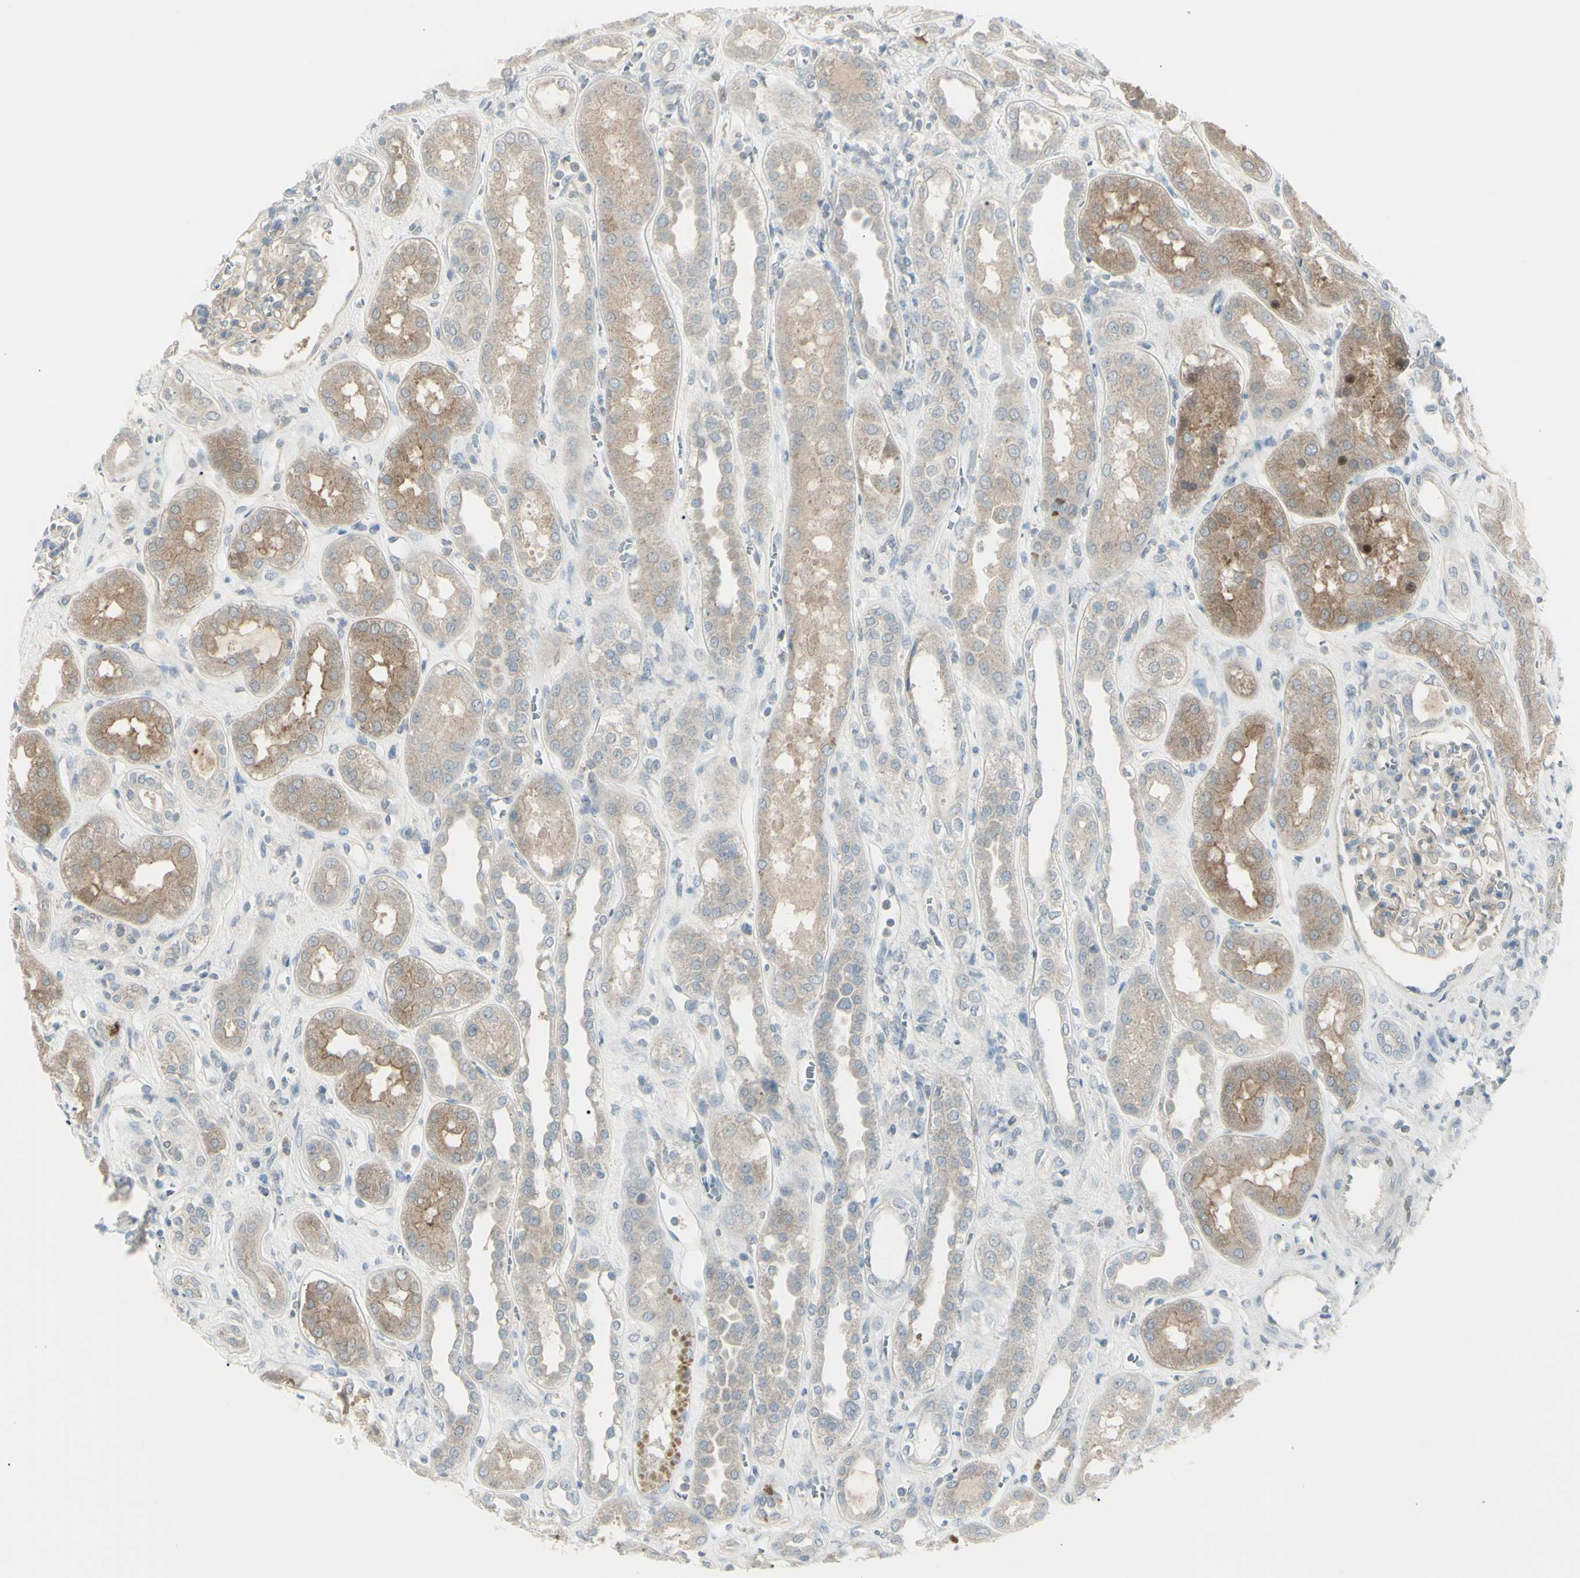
{"staining": {"intensity": "weak", "quantity": ">75%", "location": "cytoplasmic/membranous"}, "tissue": "kidney", "cell_type": "Cells in glomeruli", "image_type": "normal", "snomed": [{"axis": "morphology", "description": "Normal tissue, NOS"}, {"axis": "topography", "description": "Kidney"}], "caption": "Kidney was stained to show a protein in brown. There is low levels of weak cytoplasmic/membranous staining in approximately >75% of cells in glomeruli. (IHC, brightfield microscopy, high magnification).", "gene": "SH3GL2", "patient": {"sex": "male", "age": 59}}